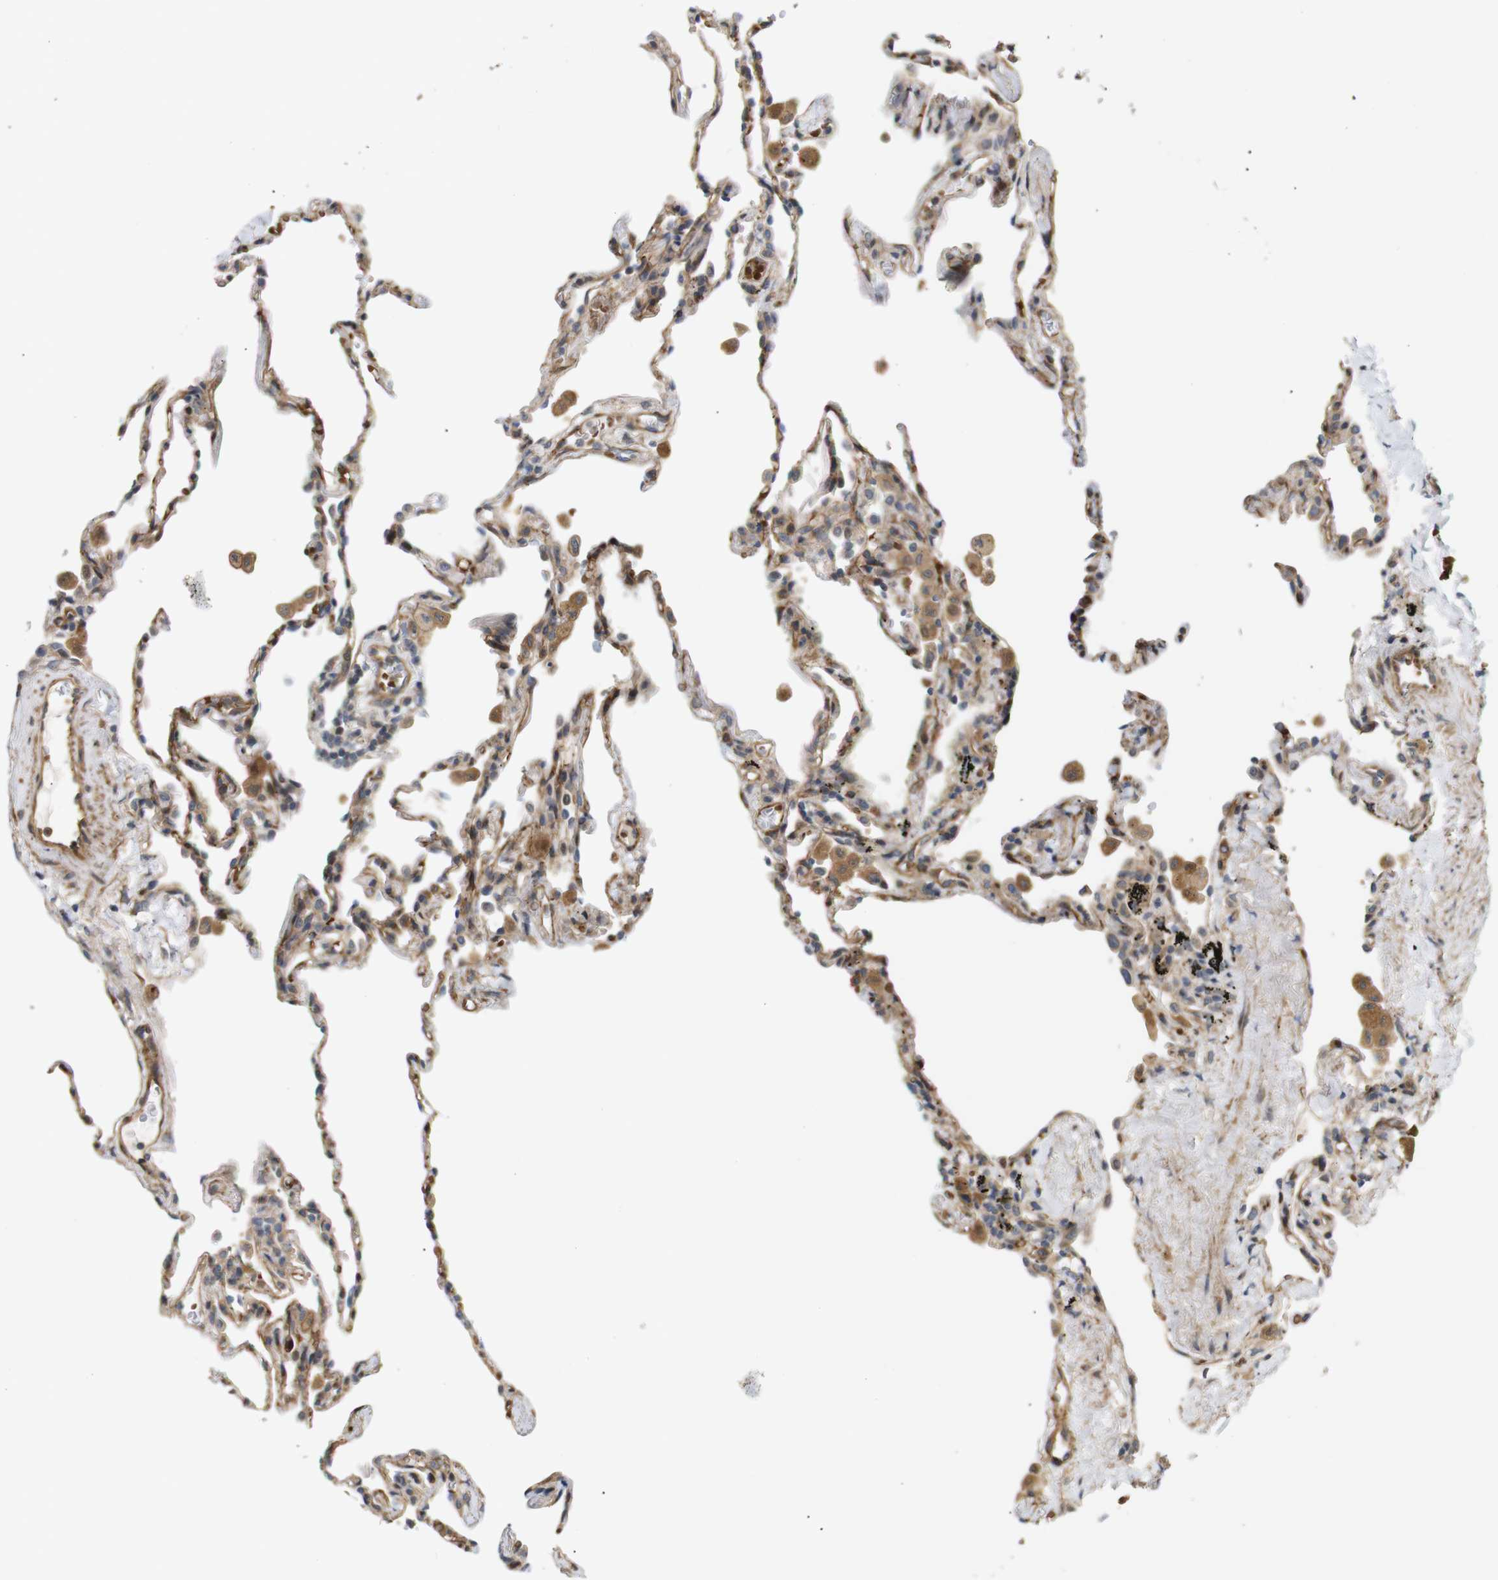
{"staining": {"intensity": "weak", "quantity": ">75%", "location": "cytoplasmic/membranous"}, "tissue": "lung", "cell_type": "Alveolar cells", "image_type": "normal", "snomed": [{"axis": "morphology", "description": "Normal tissue, NOS"}, {"axis": "topography", "description": "Lung"}], "caption": "Protein staining by IHC shows weak cytoplasmic/membranous positivity in approximately >75% of alveolar cells in normal lung.", "gene": "RPTOR", "patient": {"sex": "male", "age": 59}}